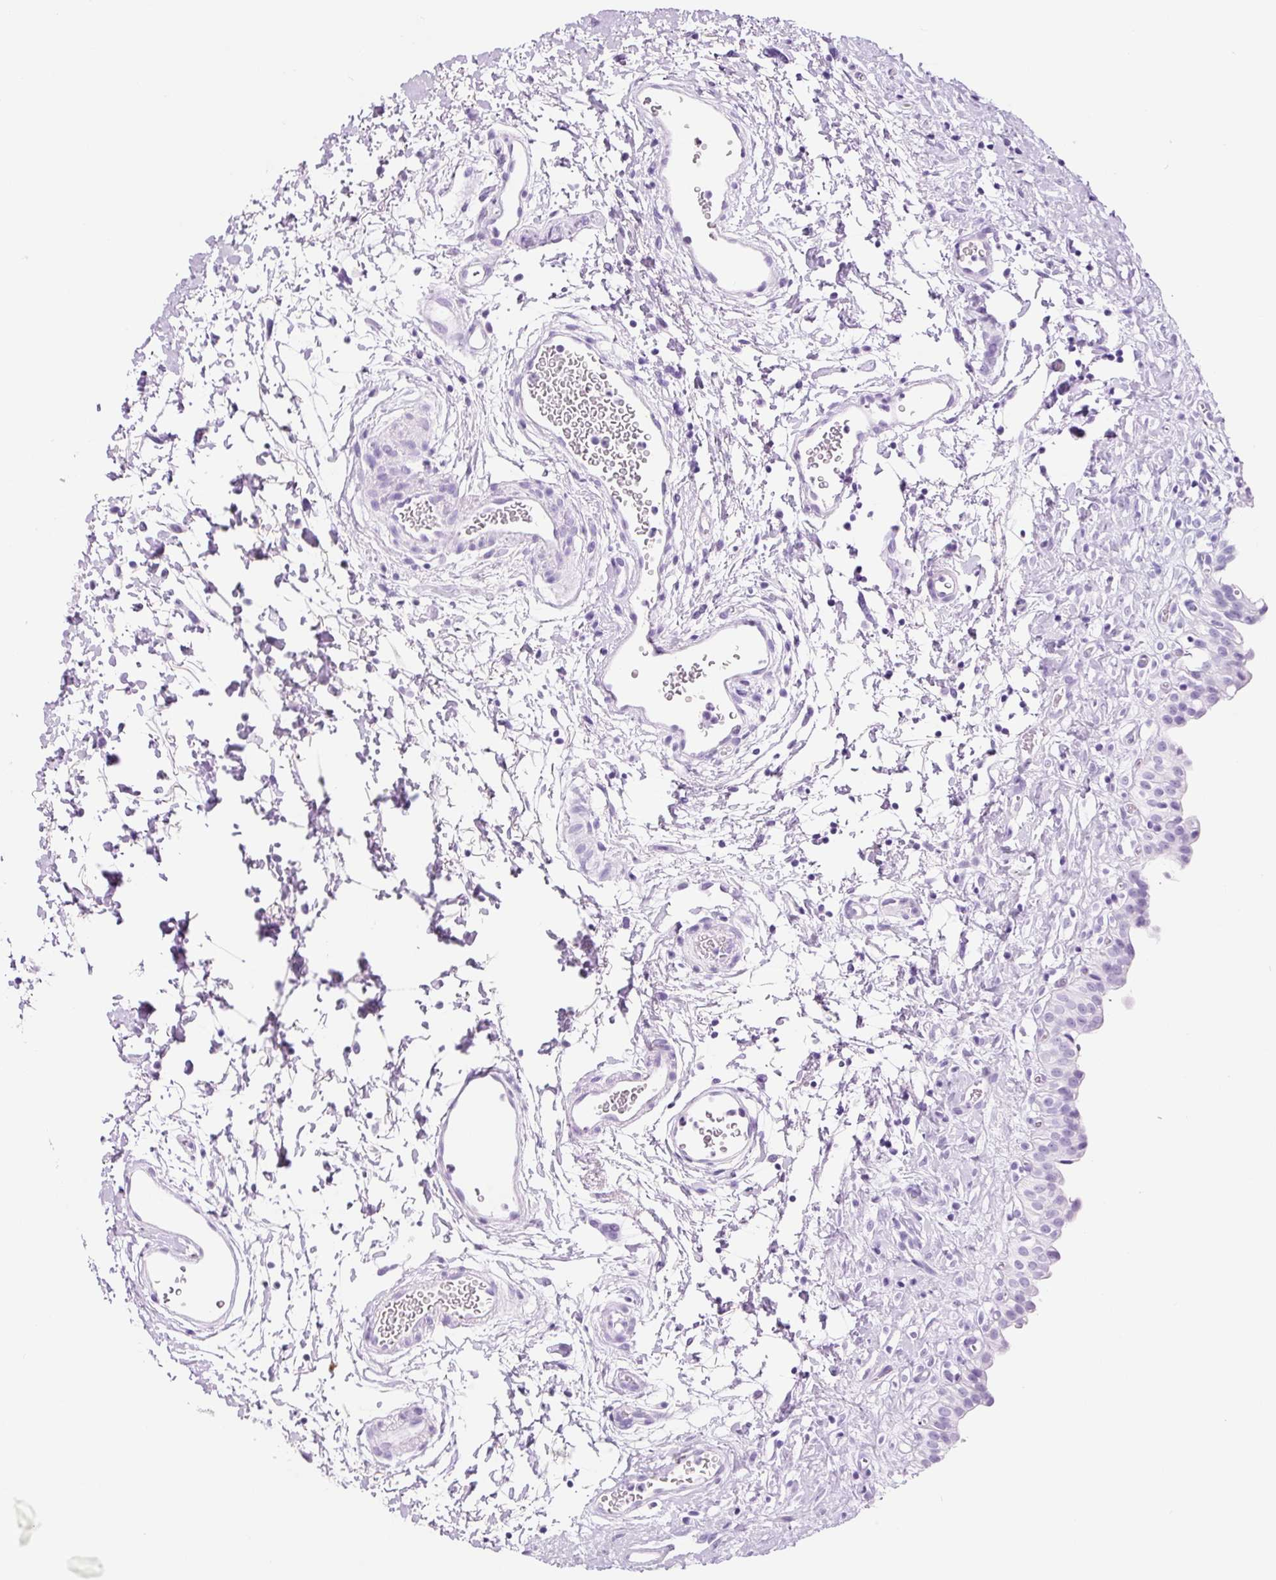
{"staining": {"intensity": "negative", "quantity": "none", "location": "none"}, "tissue": "urinary bladder", "cell_type": "Urothelial cells", "image_type": "normal", "snomed": [{"axis": "morphology", "description": "Normal tissue, NOS"}, {"axis": "topography", "description": "Urinary bladder"}], "caption": "This is an immunohistochemistry histopathology image of normal human urinary bladder. There is no expression in urothelial cells.", "gene": "ADSS1", "patient": {"sex": "male", "age": 51}}